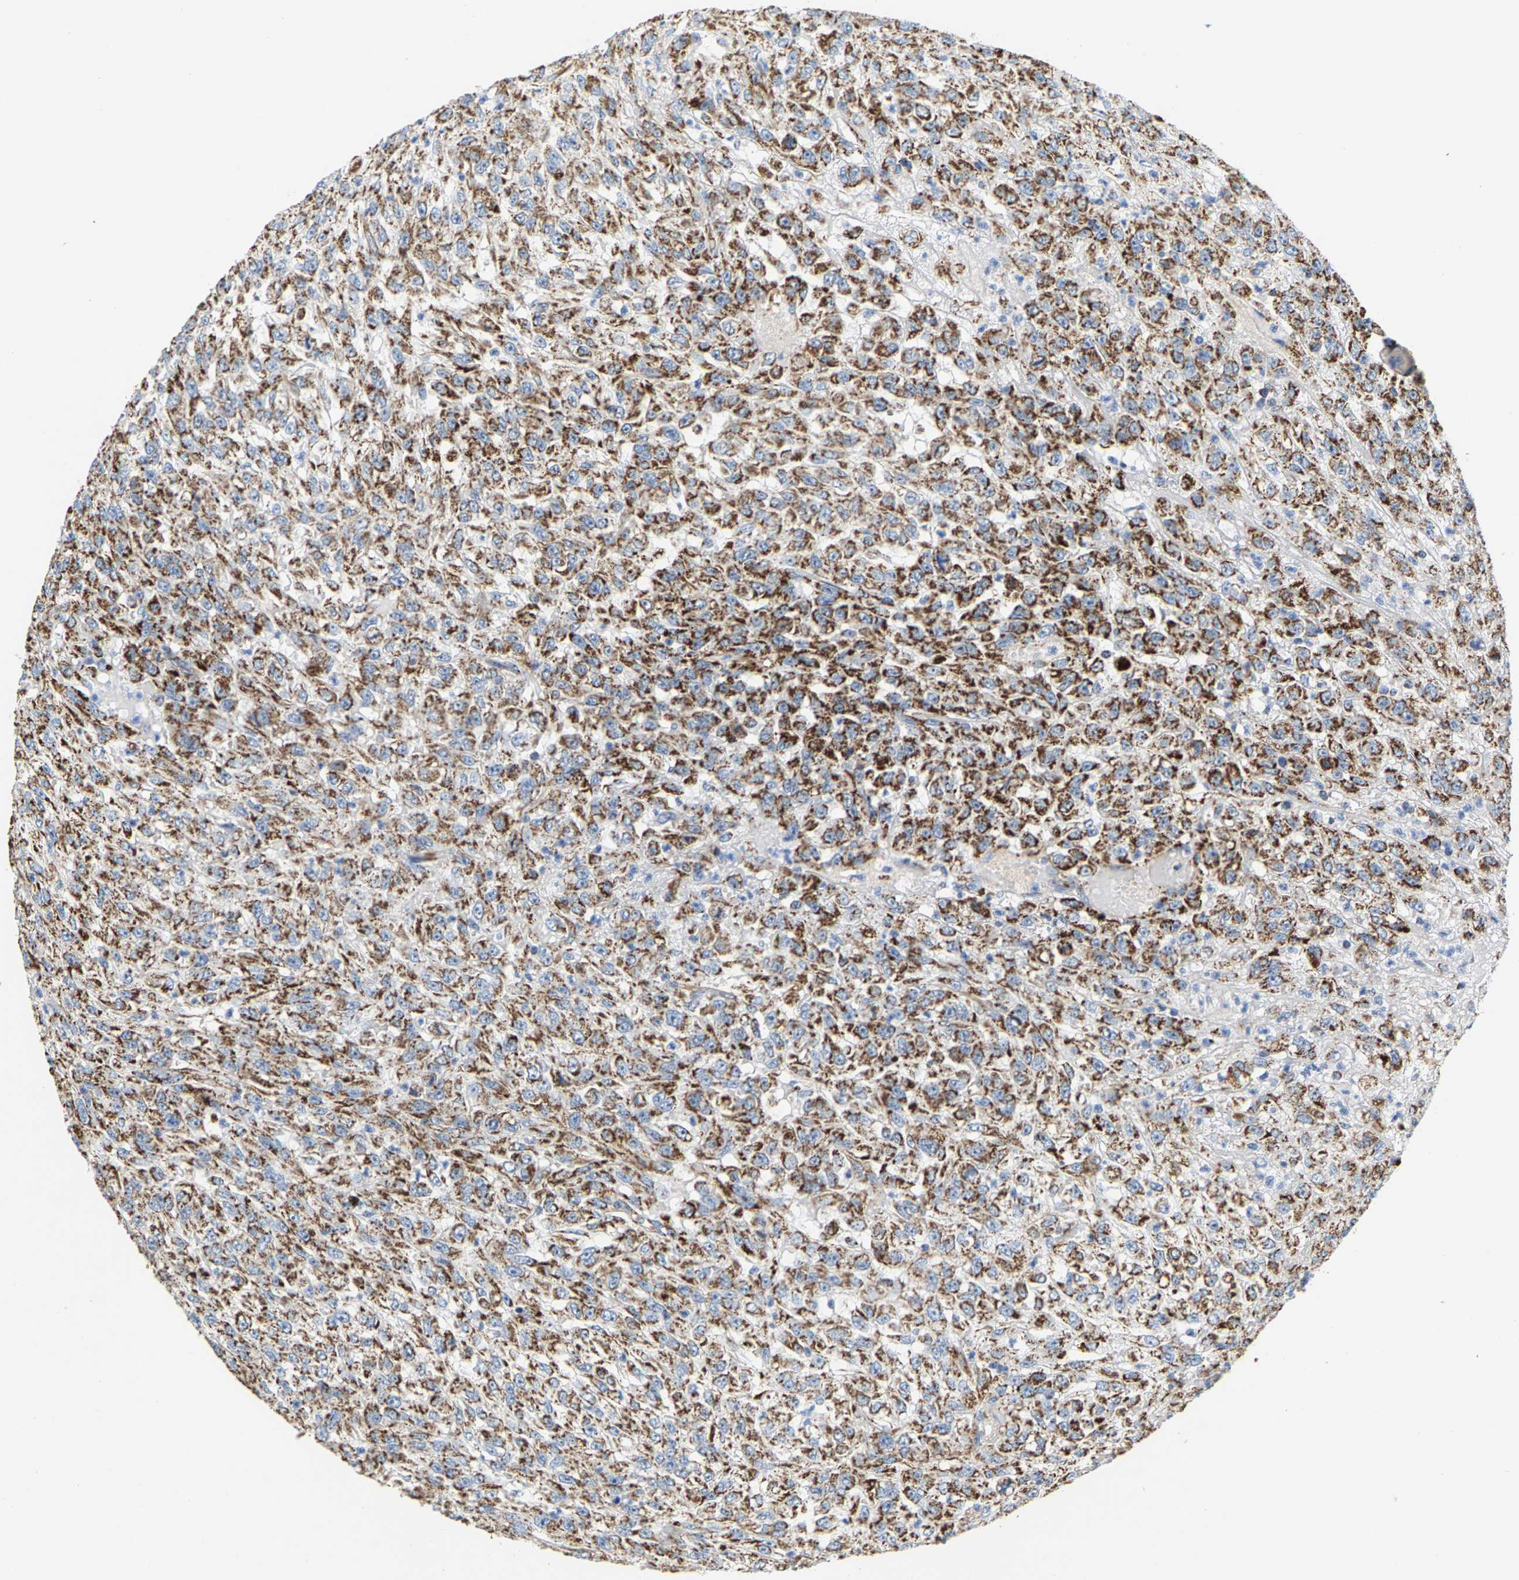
{"staining": {"intensity": "moderate", "quantity": ">75%", "location": "cytoplasmic/membranous"}, "tissue": "urothelial cancer", "cell_type": "Tumor cells", "image_type": "cancer", "snomed": [{"axis": "morphology", "description": "Urothelial carcinoma, High grade"}, {"axis": "topography", "description": "Urinary bladder"}], "caption": "Urothelial cancer stained with IHC reveals moderate cytoplasmic/membranous staining in approximately >75% of tumor cells. (DAB (3,3'-diaminobenzidine) IHC, brown staining for protein, blue staining for nuclei).", "gene": "SHMT2", "patient": {"sex": "male", "age": 46}}